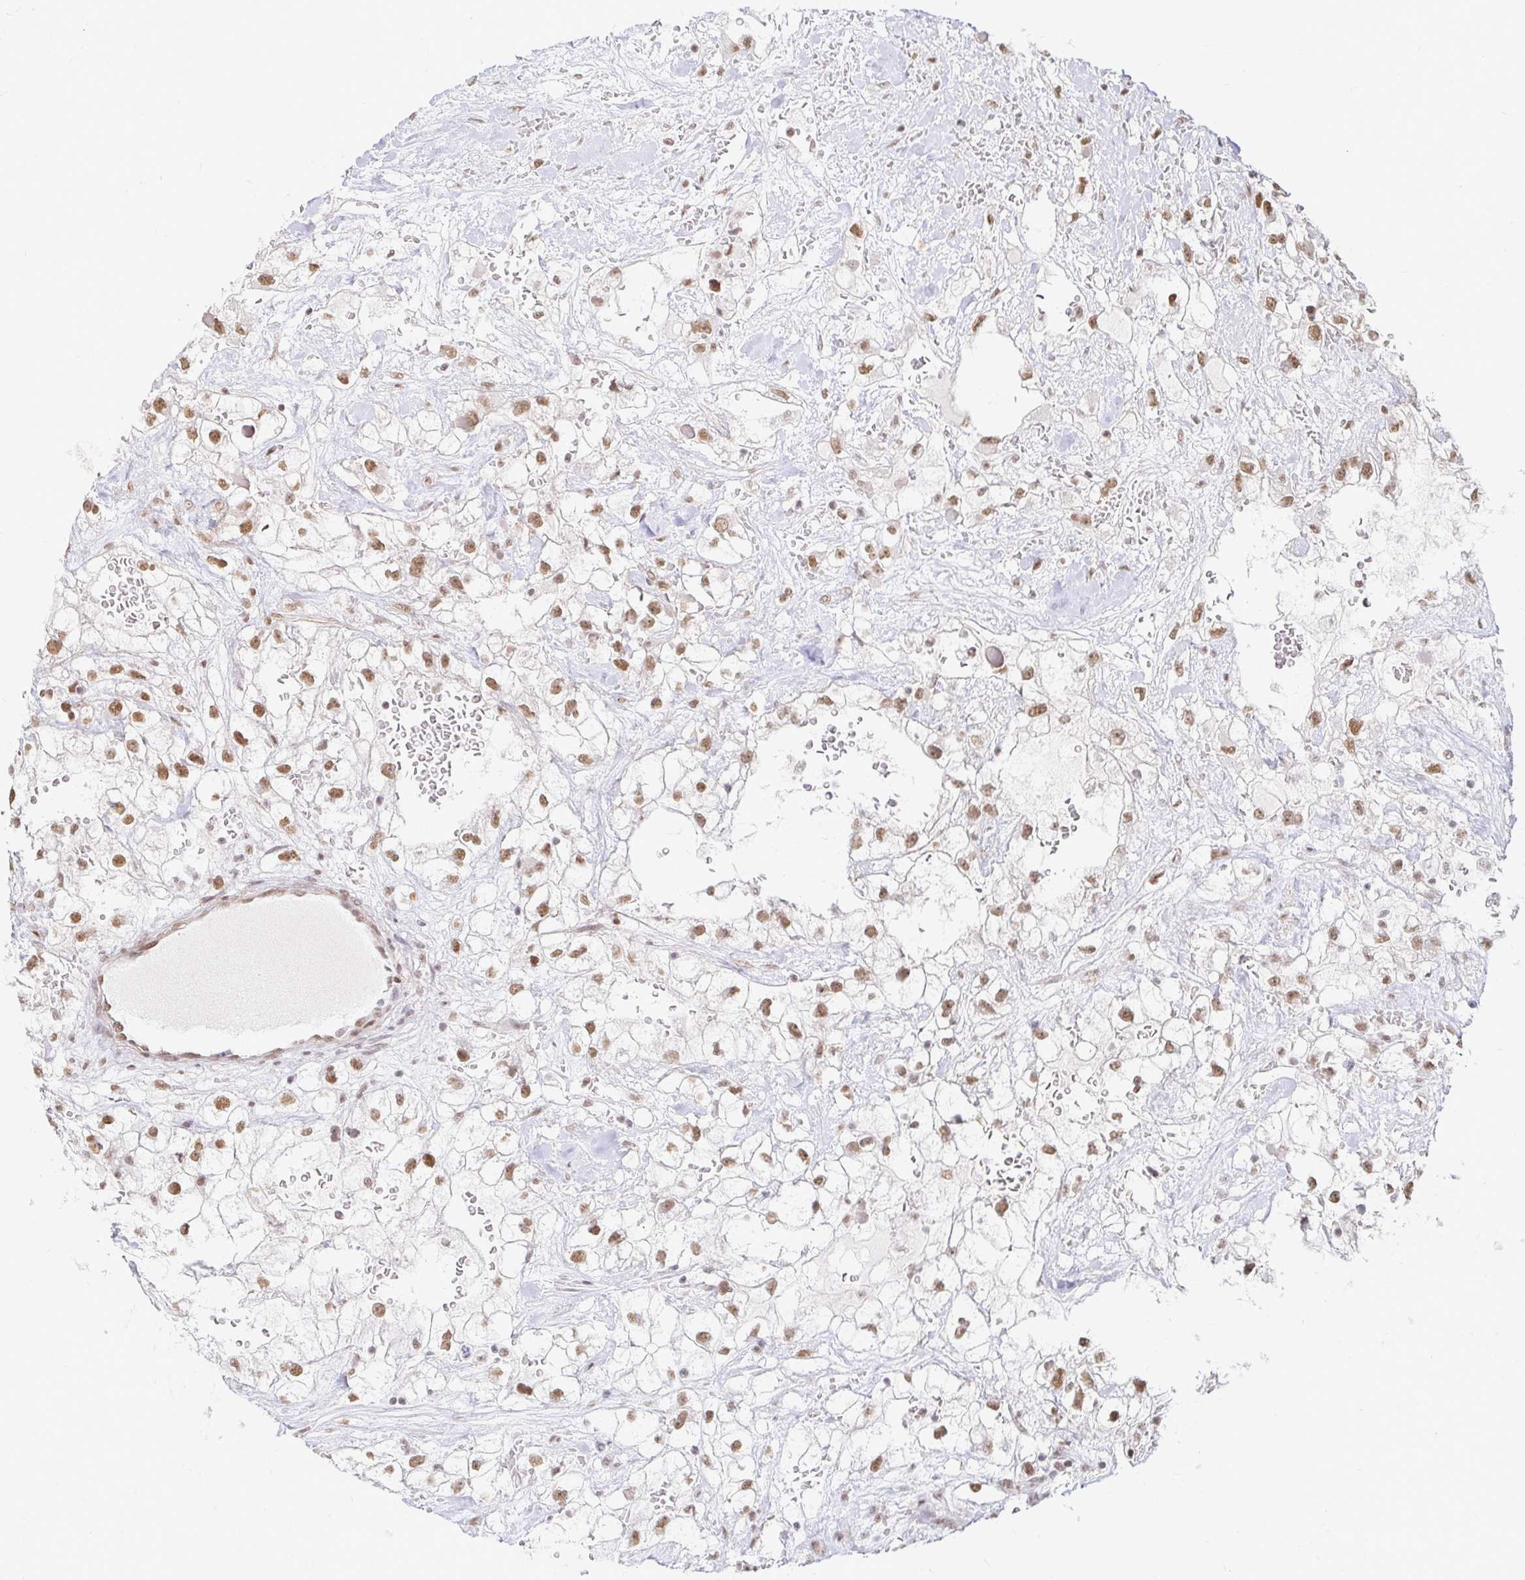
{"staining": {"intensity": "moderate", "quantity": ">75%", "location": "nuclear"}, "tissue": "renal cancer", "cell_type": "Tumor cells", "image_type": "cancer", "snomed": [{"axis": "morphology", "description": "Adenocarcinoma, NOS"}, {"axis": "topography", "description": "Kidney"}], "caption": "Brown immunohistochemical staining in renal cancer reveals moderate nuclear expression in approximately >75% of tumor cells.", "gene": "HNRNPU", "patient": {"sex": "male", "age": 59}}